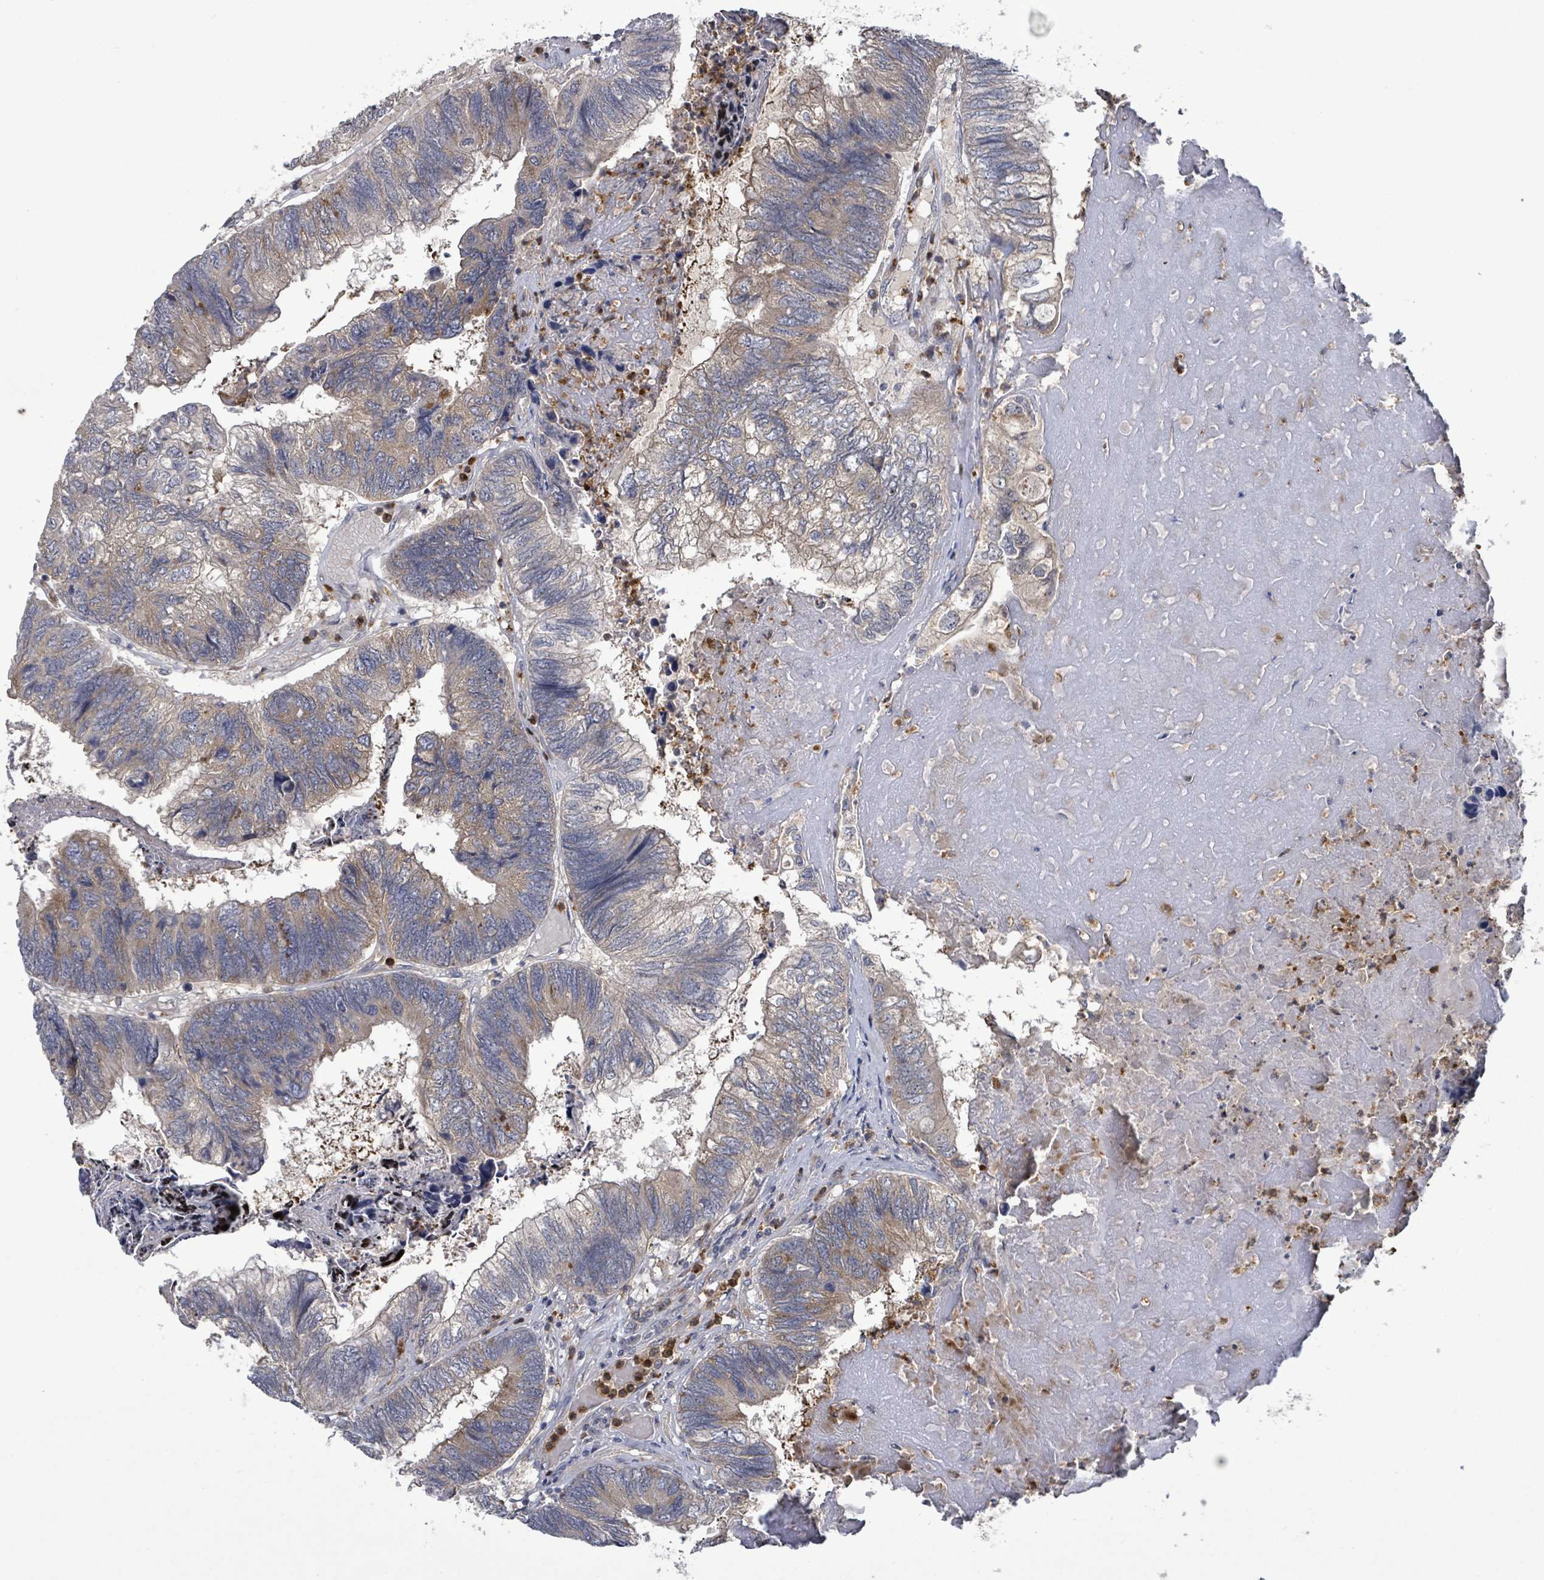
{"staining": {"intensity": "moderate", "quantity": "25%-75%", "location": "cytoplasmic/membranous"}, "tissue": "colorectal cancer", "cell_type": "Tumor cells", "image_type": "cancer", "snomed": [{"axis": "morphology", "description": "Adenocarcinoma, NOS"}, {"axis": "topography", "description": "Colon"}], "caption": "A micrograph of human colorectal cancer stained for a protein shows moderate cytoplasmic/membranous brown staining in tumor cells. The staining is performed using DAB brown chromogen to label protein expression. The nuclei are counter-stained blue using hematoxylin.", "gene": "SERPINE3", "patient": {"sex": "female", "age": 67}}